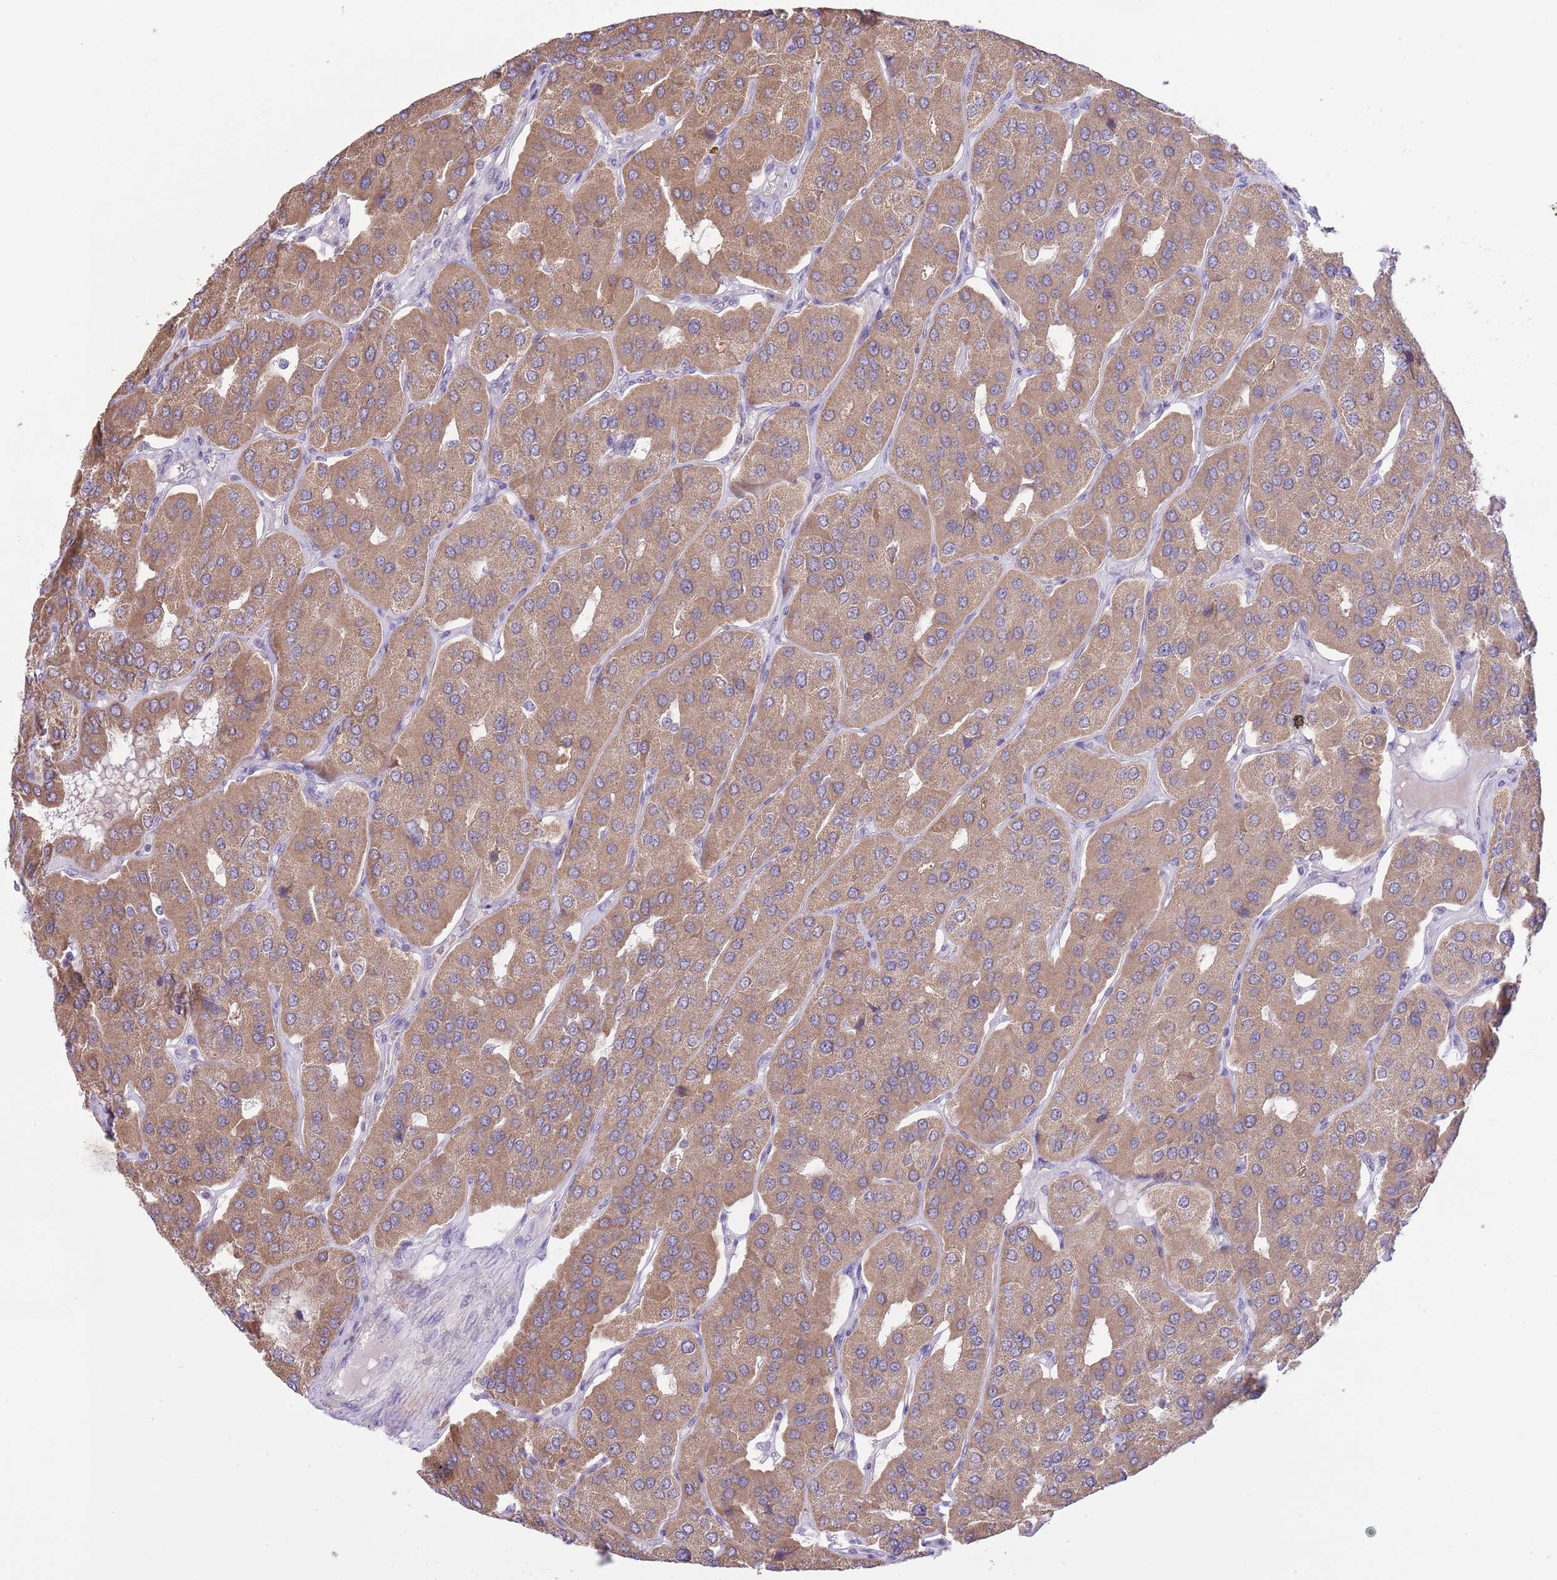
{"staining": {"intensity": "moderate", "quantity": ">75%", "location": "cytoplasmic/membranous"}, "tissue": "parathyroid gland", "cell_type": "Glandular cells", "image_type": "normal", "snomed": [{"axis": "morphology", "description": "Normal tissue, NOS"}, {"axis": "morphology", "description": "Adenoma, NOS"}, {"axis": "topography", "description": "Parathyroid gland"}], "caption": "Parathyroid gland stained with DAB immunohistochemistry (IHC) shows medium levels of moderate cytoplasmic/membranous positivity in about >75% of glandular cells.", "gene": "GALK2", "patient": {"sex": "female", "age": 86}}